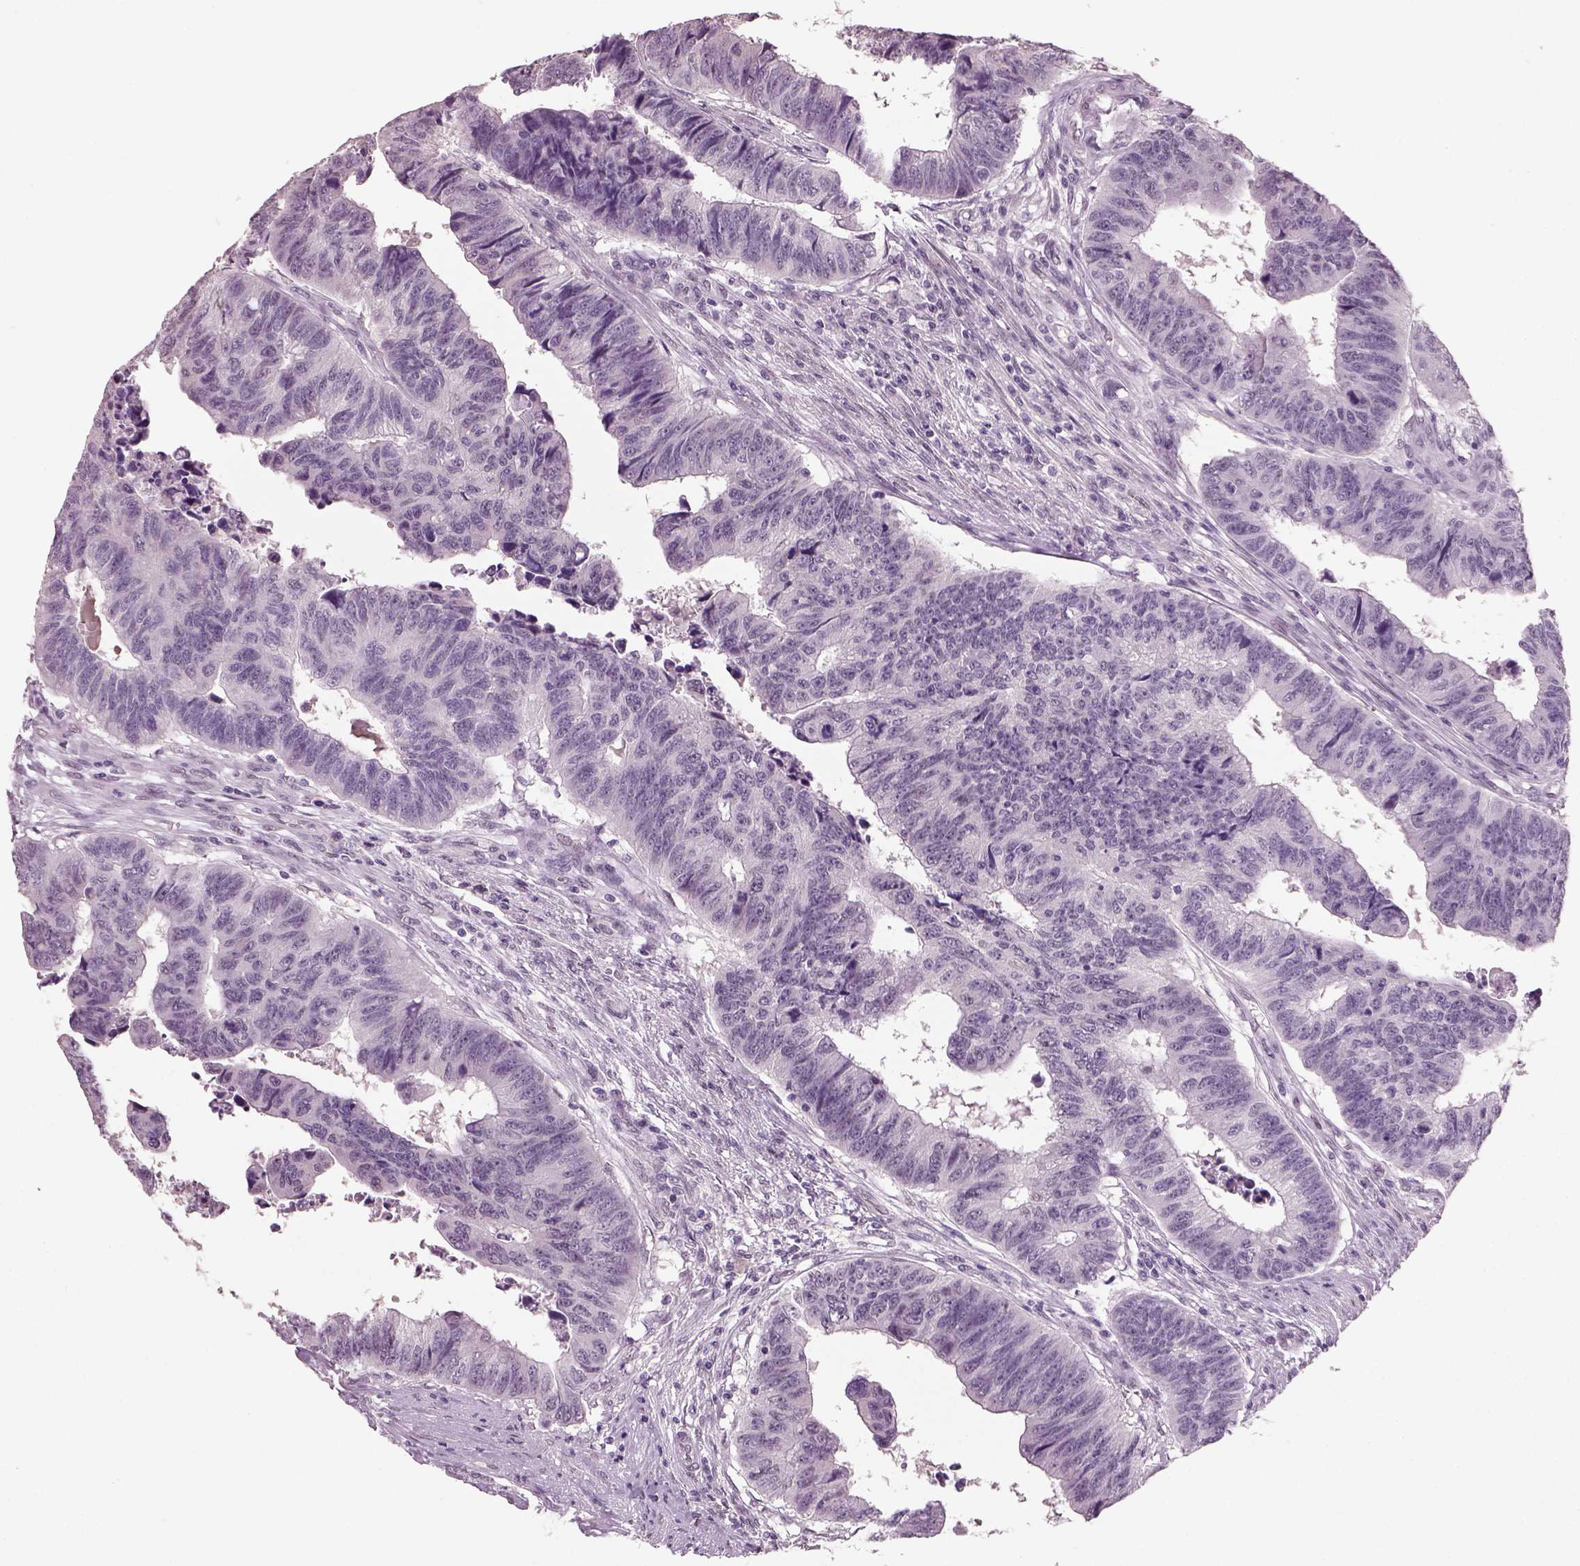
{"staining": {"intensity": "negative", "quantity": "none", "location": "none"}, "tissue": "colorectal cancer", "cell_type": "Tumor cells", "image_type": "cancer", "snomed": [{"axis": "morphology", "description": "Adenocarcinoma, NOS"}, {"axis": "topography", "description": "Rectum"}], "caption": "Adenocarcinoma (colorectal) stained for a protein using immunohistochemistry (IHC) exhibits no expression tumor cells.", "gene": "NAT8", "patient": {"sex": "female", "age": 85}}